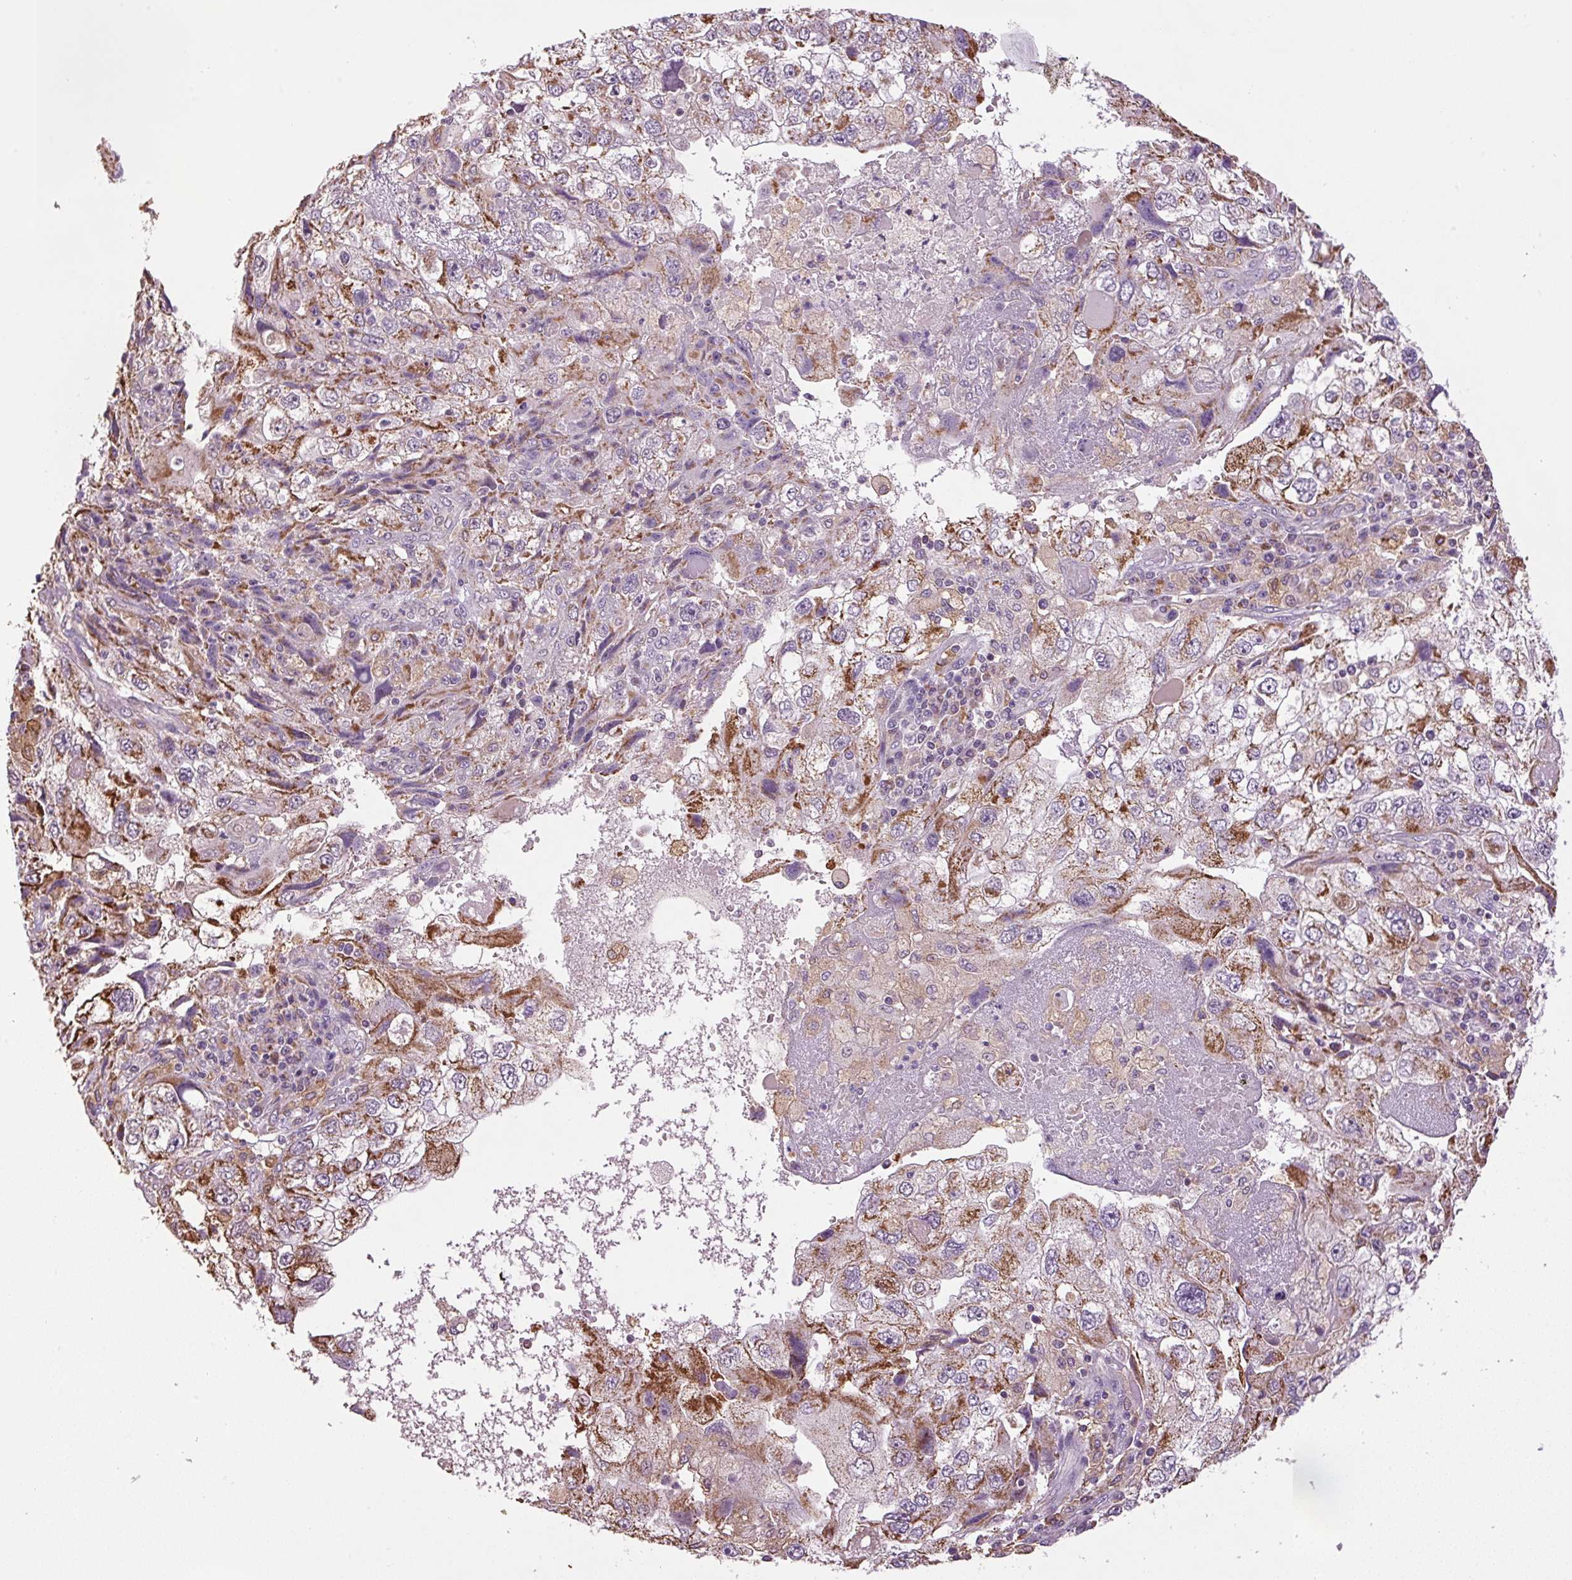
{"staining": {"intensity": "moderate", "quantity": "25%-75%", "location": "cytoplasmic/membranous"}, "tissue": "endometrial cancer", "cell_type": "Tumor cells", "image_type": "cancer", "snomed": [{"axis": "morphology", "description": "Adenocarcinoma, NOS"}, {"axis": "topography", "description": "Endometrium"}], "caption": "Immunohistochemical staining of endometrial cancer (adenocarcinoma) demonstrates medium levels of moderate cytoplasmic/membranous protein staining in approximately 25%-75% of tumor cells.", "gene": "SGF29", "patient": {"sex": "female", "age": 49}}